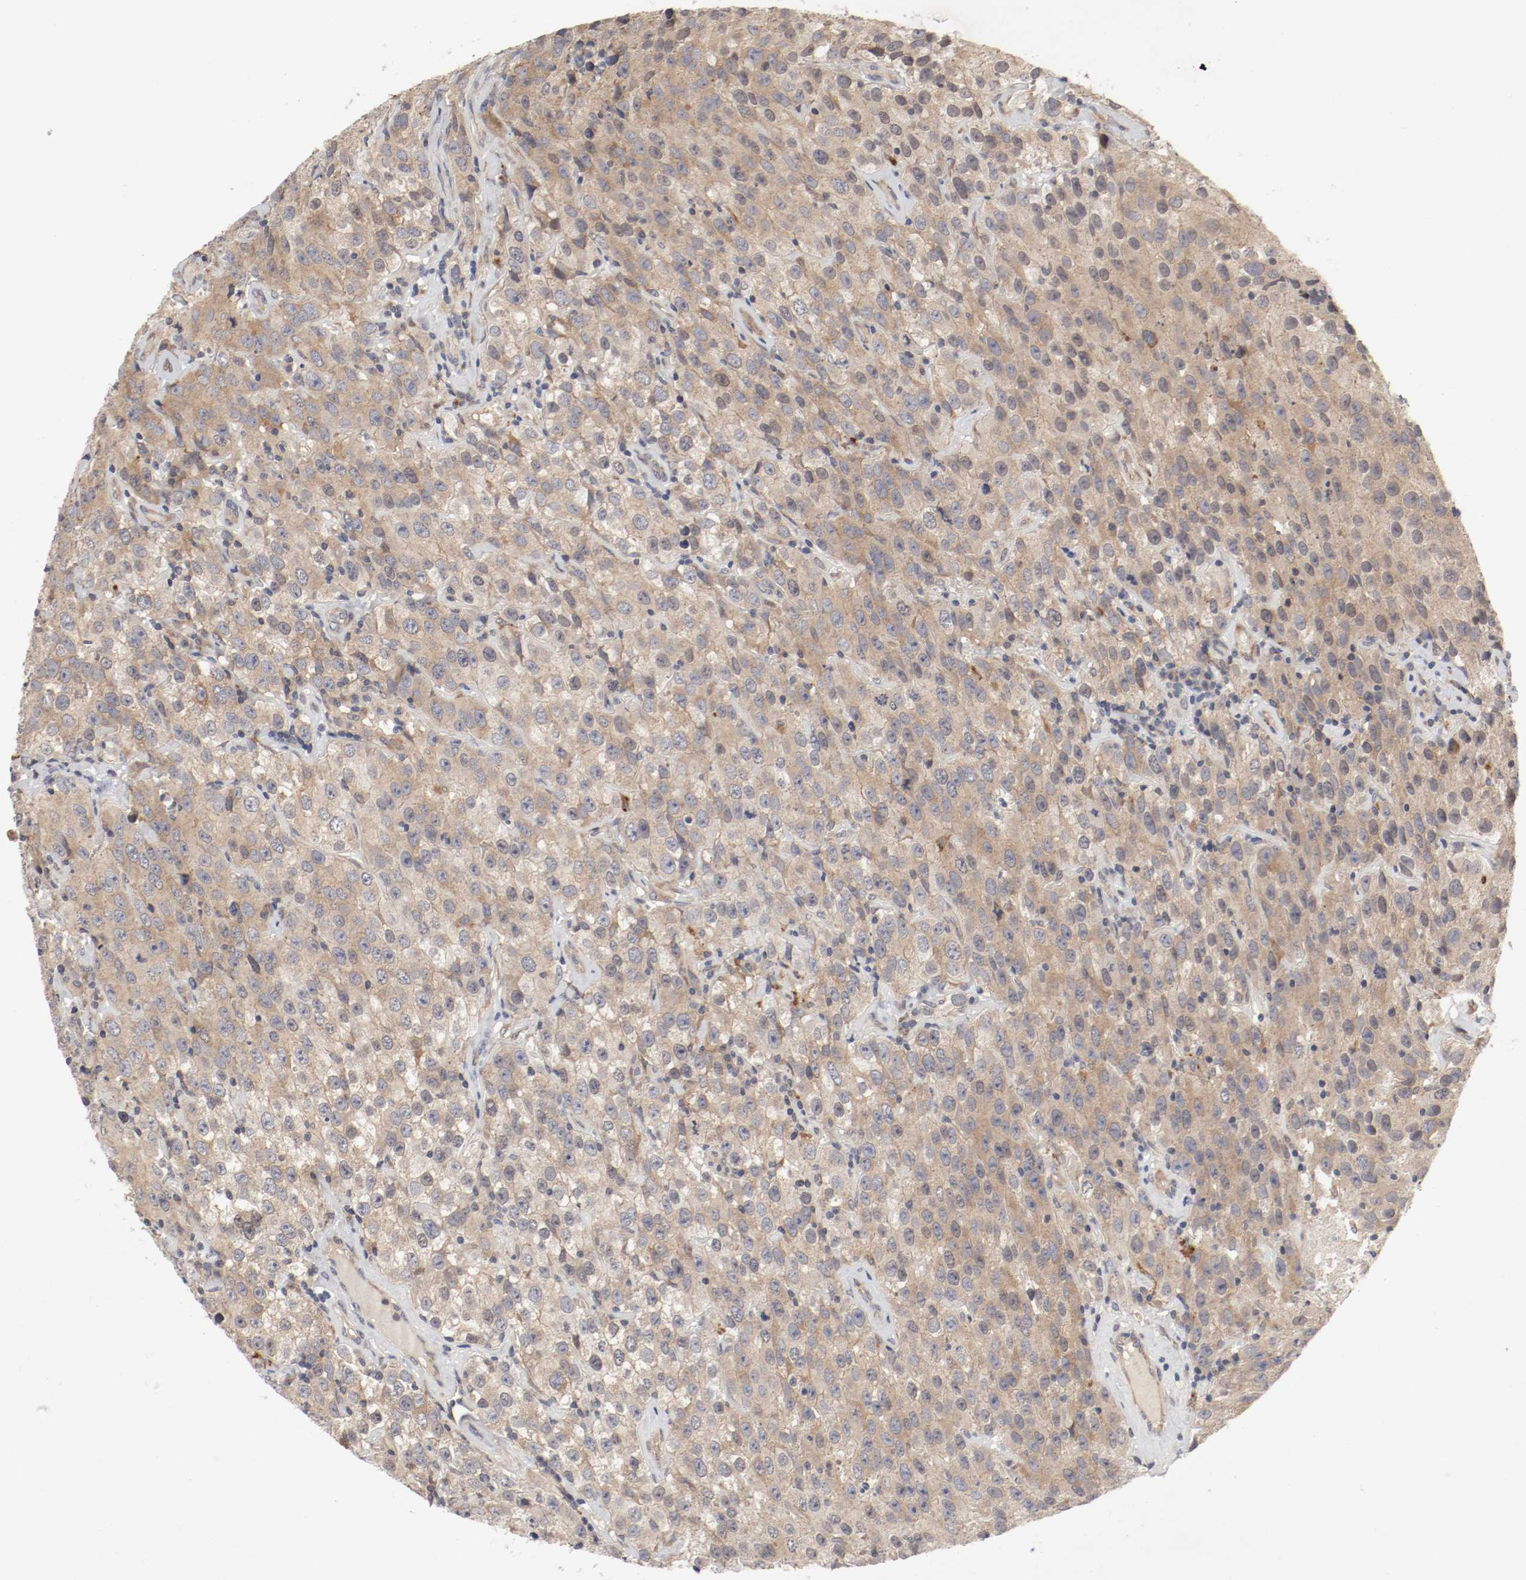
{"staining": {"intensity": "moderate", "quantity": ">75%", "location": "cytoplasmic/membranous"}, "tissue": "testis cancer", "cell_type": "Tumor cells", "image_type": "cancer", "snomed": [{"axis": "morphology", "description": "Seminoma, NOS"}, {"axis": "topography", "description": "Testis"}], "caption": "The photomicrograph exhibits immunohistochemical staining of seminoma (testis). There is moderate cytoplasmic/membranous positivity is identified in approximately >75% of tumor cells. (brown staining indicates protein expression, while blue staining denotes nuclei).", "gene": "REN", "patient": {"sex": "male", "age": 52}}